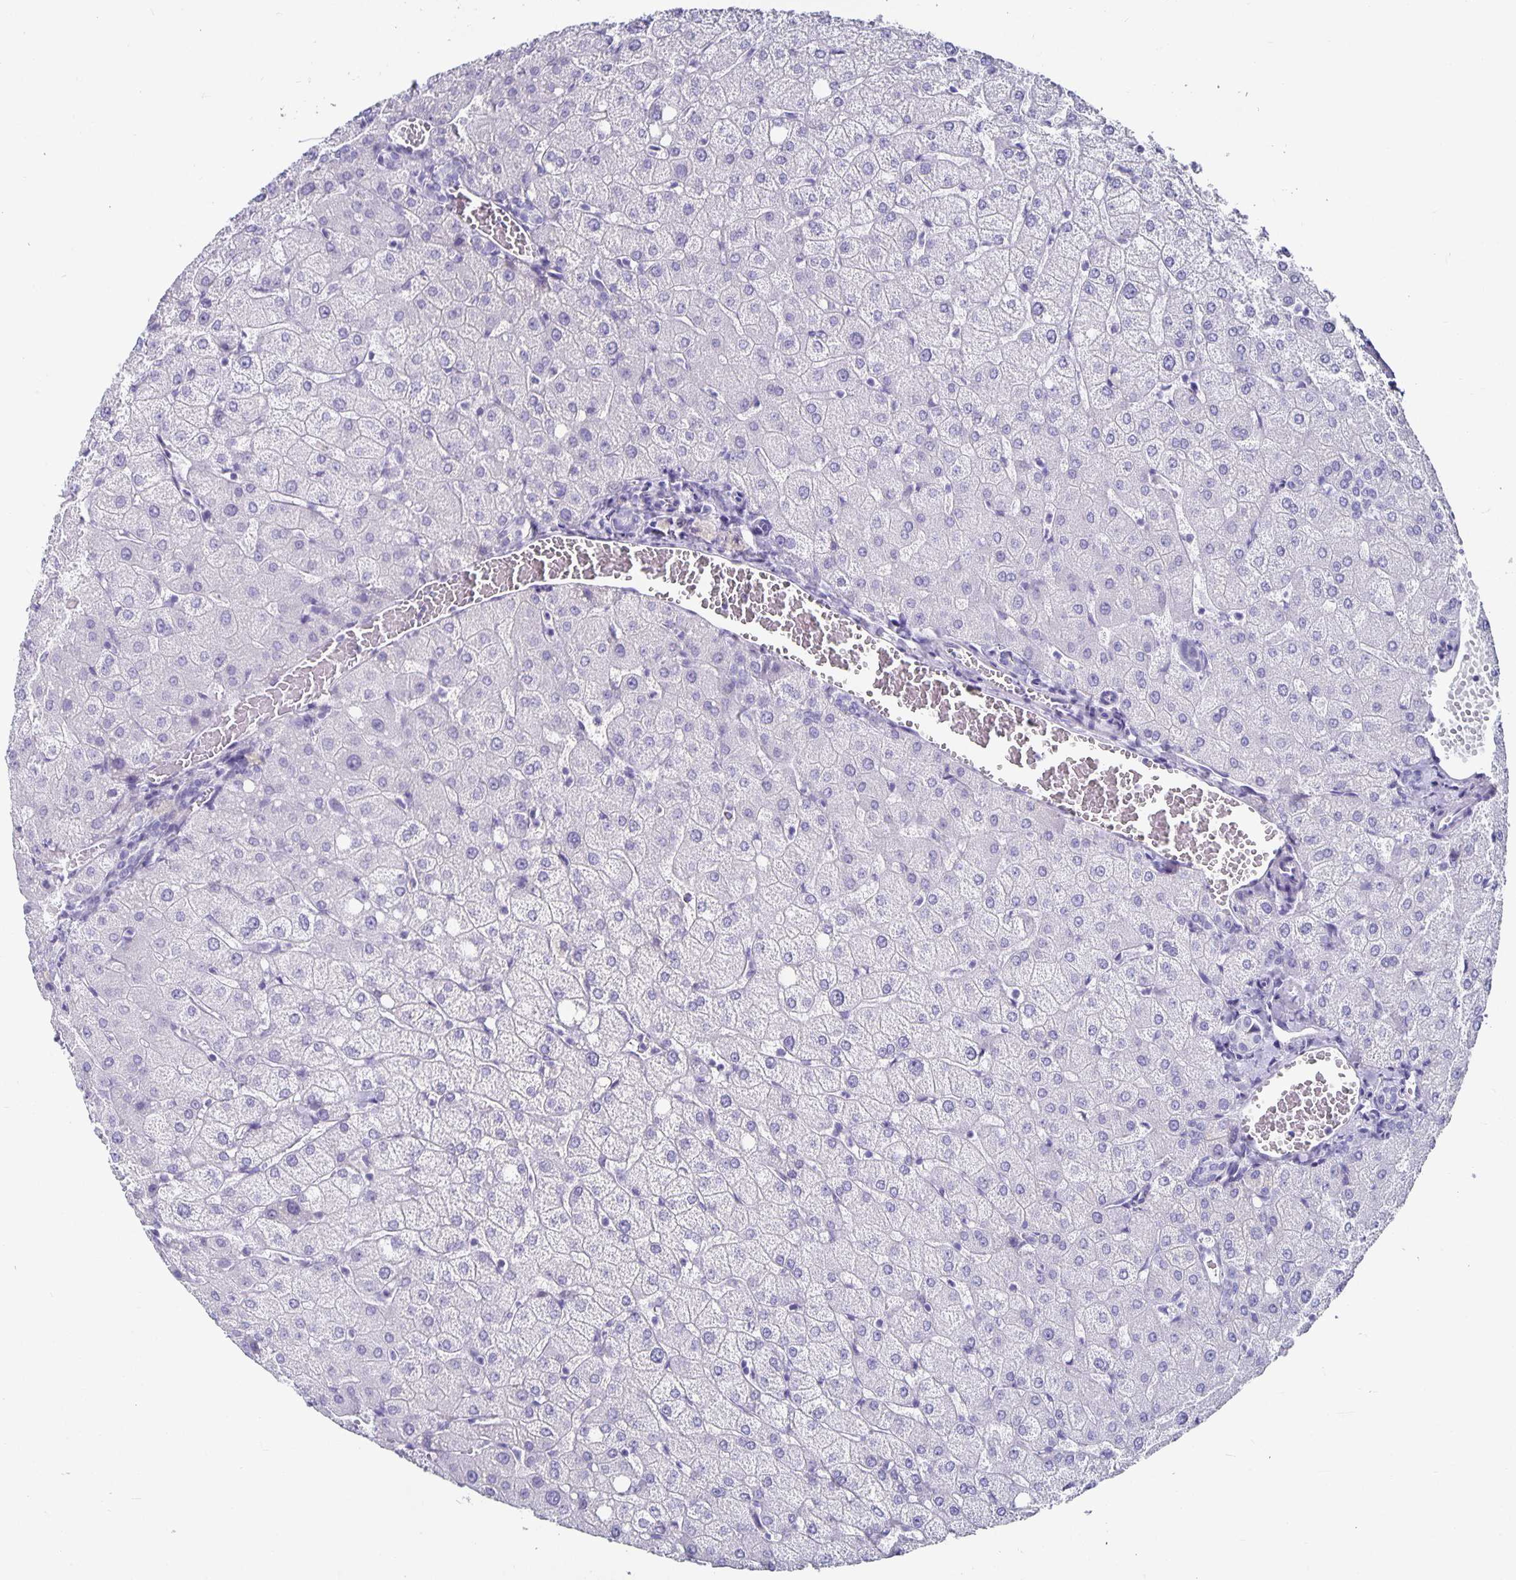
{"staining": {"intensity": "negative", "quantity": "none", "location": "none"}, "tissue": "liver", "cell_type": "Cholangiocytes", "image_type": "normal", "snomed": [{"axis": "morphology", "description": "Normal tissue, NOS"}, {"axis": "topography", "description": "Liver"}], "caption": "Image shows no significant protein expression in cholangiocytes of normal liver. (DAB (3,3'-diaminobenzidine) IHC, high magnification).", "gene": "CHGA", "patient": {"sex": "female", "age": 54}}